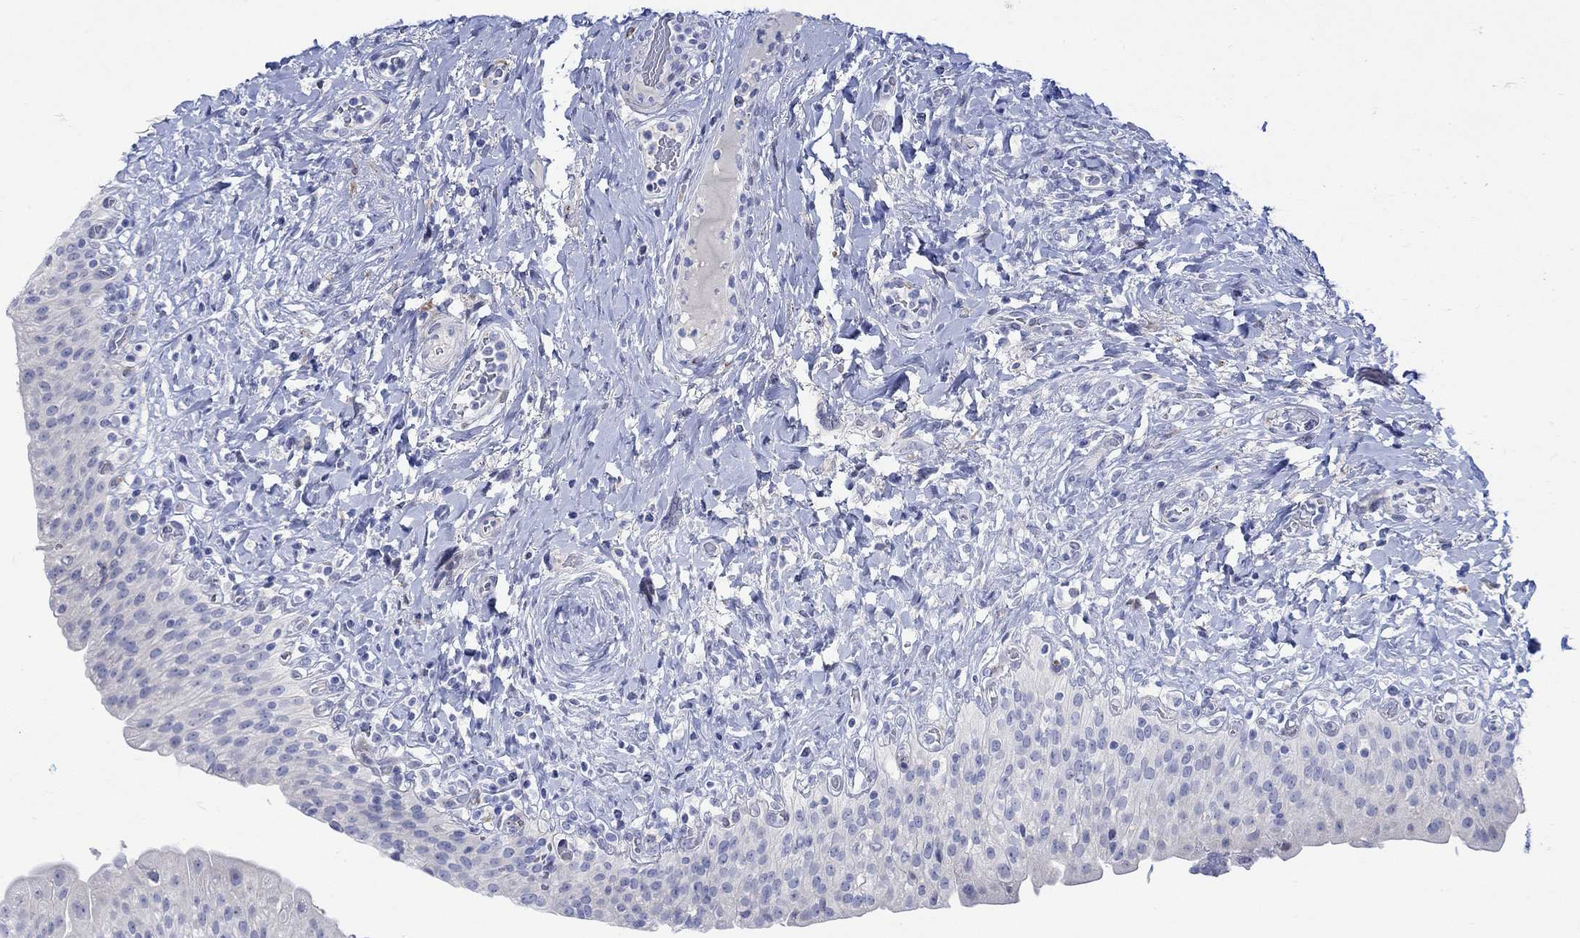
{"staining": {"intensity": "negative", "quantity": "none", "location": "none"}, "tissue": "urinary bladder", "cell_type": "Urothelial cells", "image_type": "normal", "snomed": [{"axis": "morphology", "description": "Normal tissue, NOS"}, {"axis": "morphology", "description": "Inflammation, NOS"}, {"axis": "topography", "description": "Urinary bladder"}], "caption": "Immunohistochemical staining of unremarkable human urinary bladder reveals no significant positivity in urothelial cells. Nuclei are stained in blue.", "gene": "KSR2", "patient": {"sex": "male", "age": 64}}